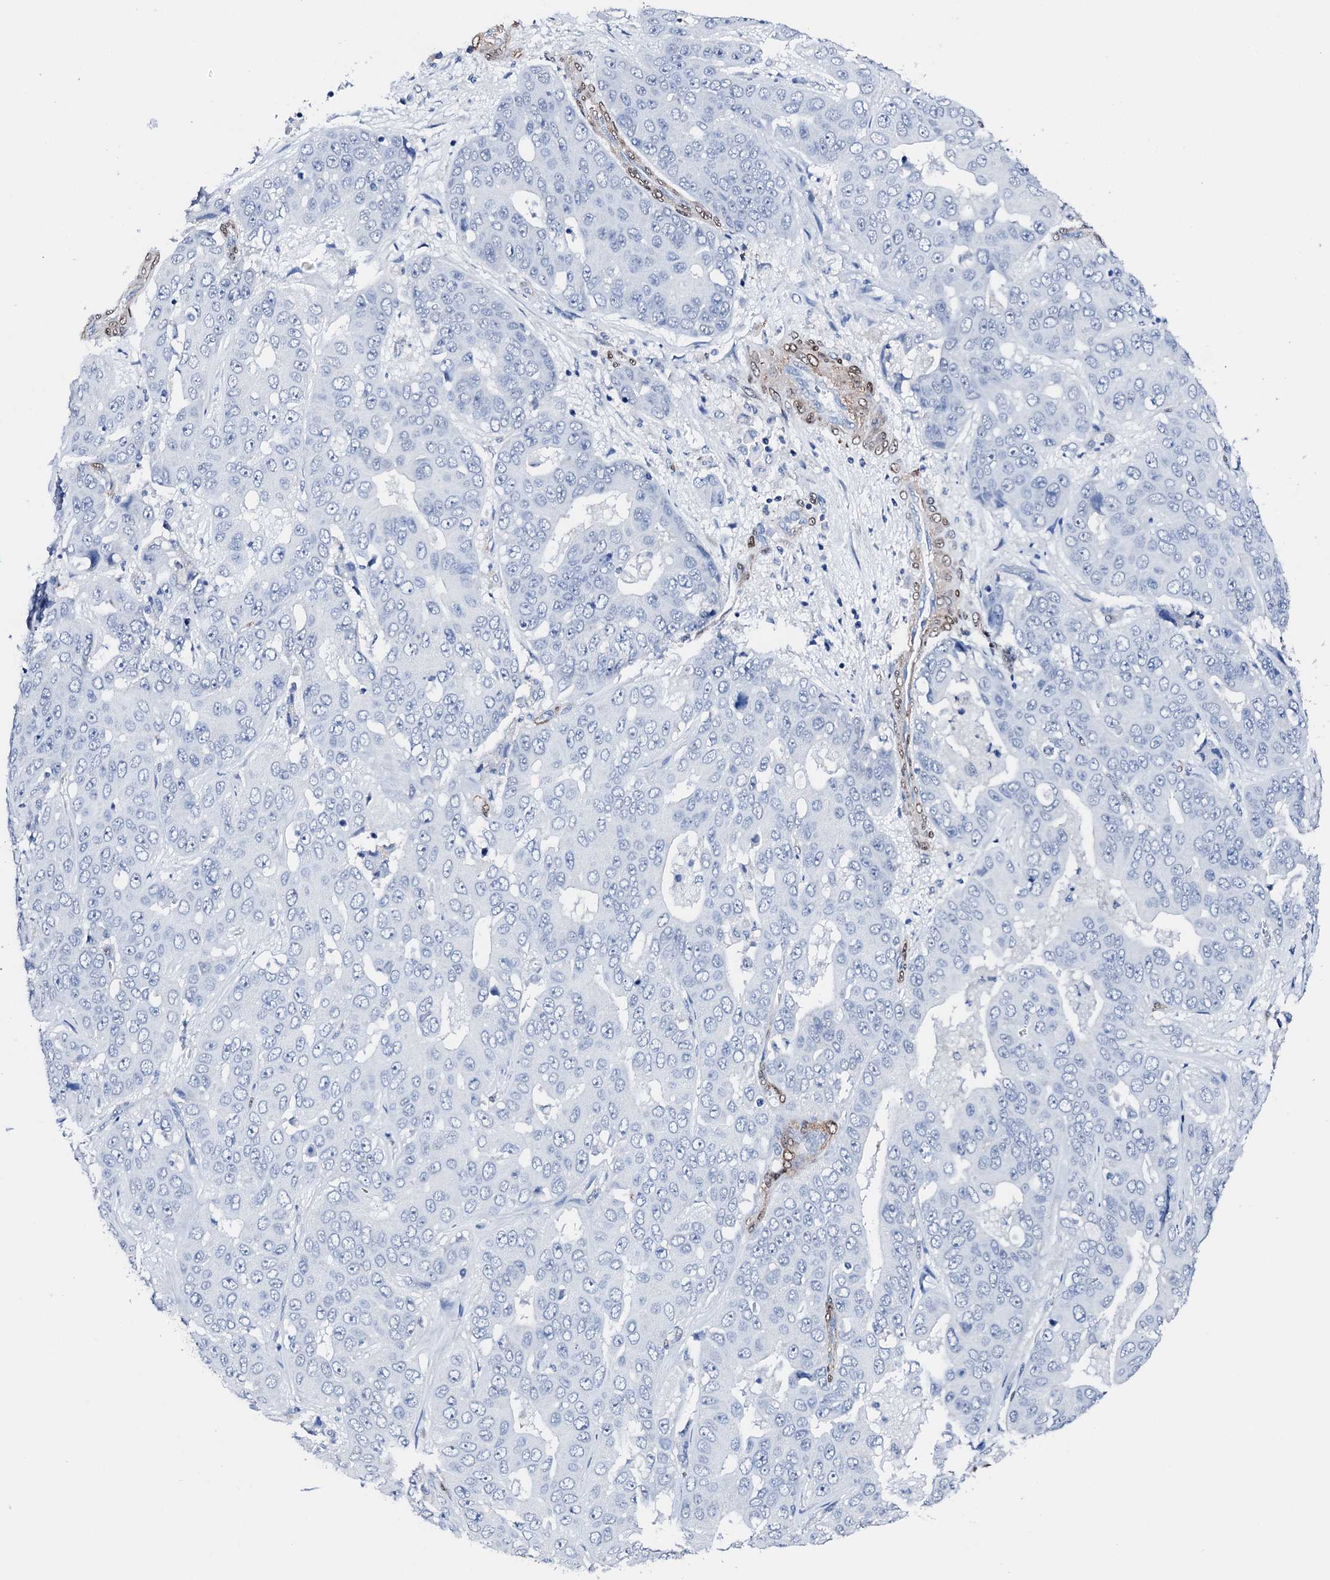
{"staining": {"intensity": "negative", "quantity": "none", "location": "none"}, "tissue": "liver cancer", "cell_type": "Tumor cells", "image_type": "cancer", "snomed": [{"axis": "morphology", "description": "Cholangiocarcinoma"}, {"axis": "topography", "description": "Liver"}], "caption": "This is an immunohistochemistry photomicrograph of liver cancer (cholangiocarcinoma). There is no expression in tumor cells.", "gene": "NRIP2", "patient": {"sex": "female", "age": 52}}